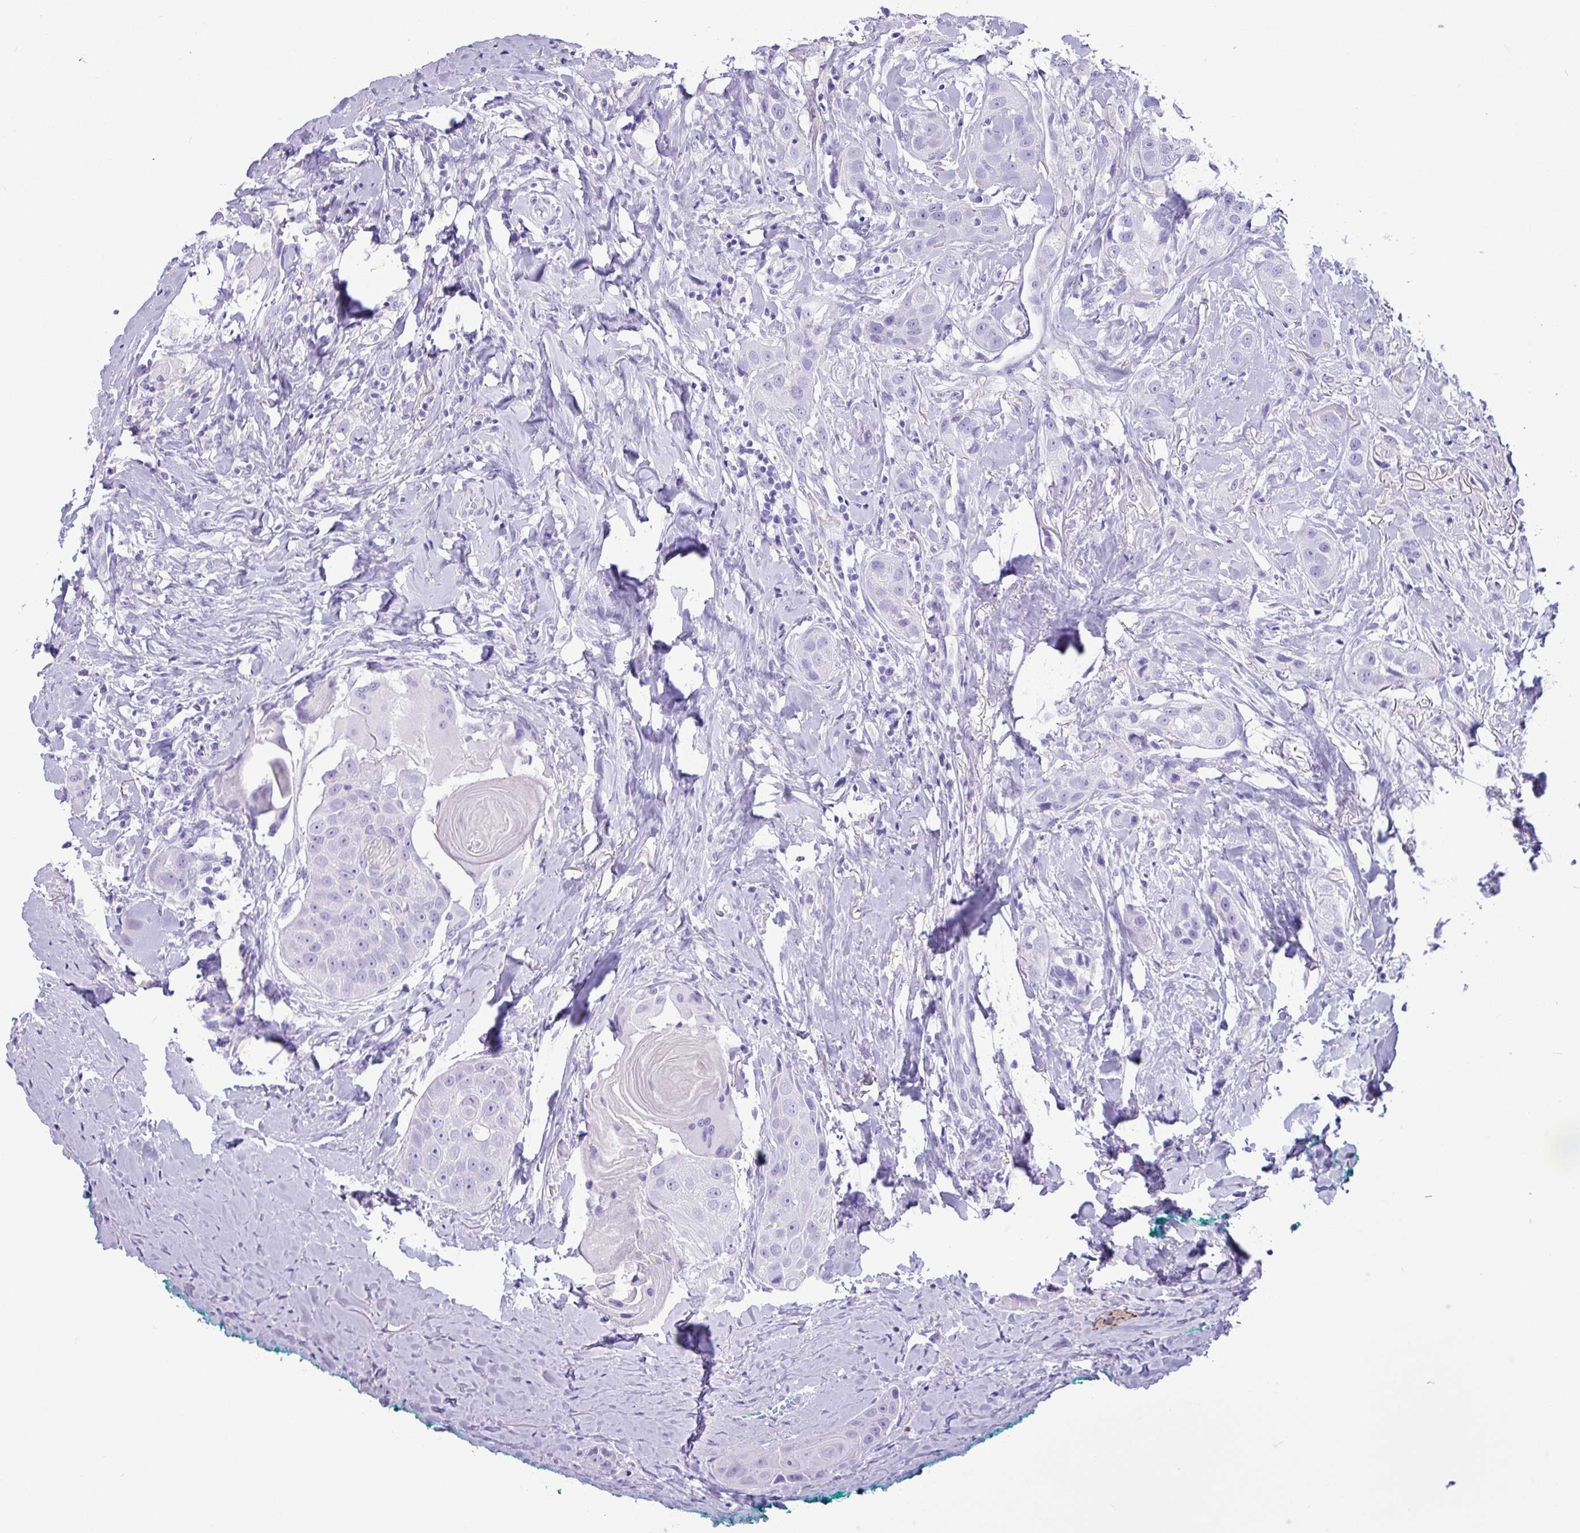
{"staining": {"intensity": "negative", "quantity": "none", "location": "none"}, "tissue": "head and neck cancer", "cell_type": "Tumor cells", "image_type": "cancer", "snomed": [{"axis": "morphology", "description": "Normal tissue, NOS"}, {"axis": "morphology", "description": "Squamous cell carcinoma, NOS"}, {"axis": "topography", "description": "Skeletal muscle"}, {"axis": "topography", "description": "Head-Neck"}], "caption": "This is an IHC histopathology image of human squamous cell carcinoma (head and neck). There is no positivity in tumor cells.", "gene": "CKMT2", "patient": {"sex": "male", "age": 51}}